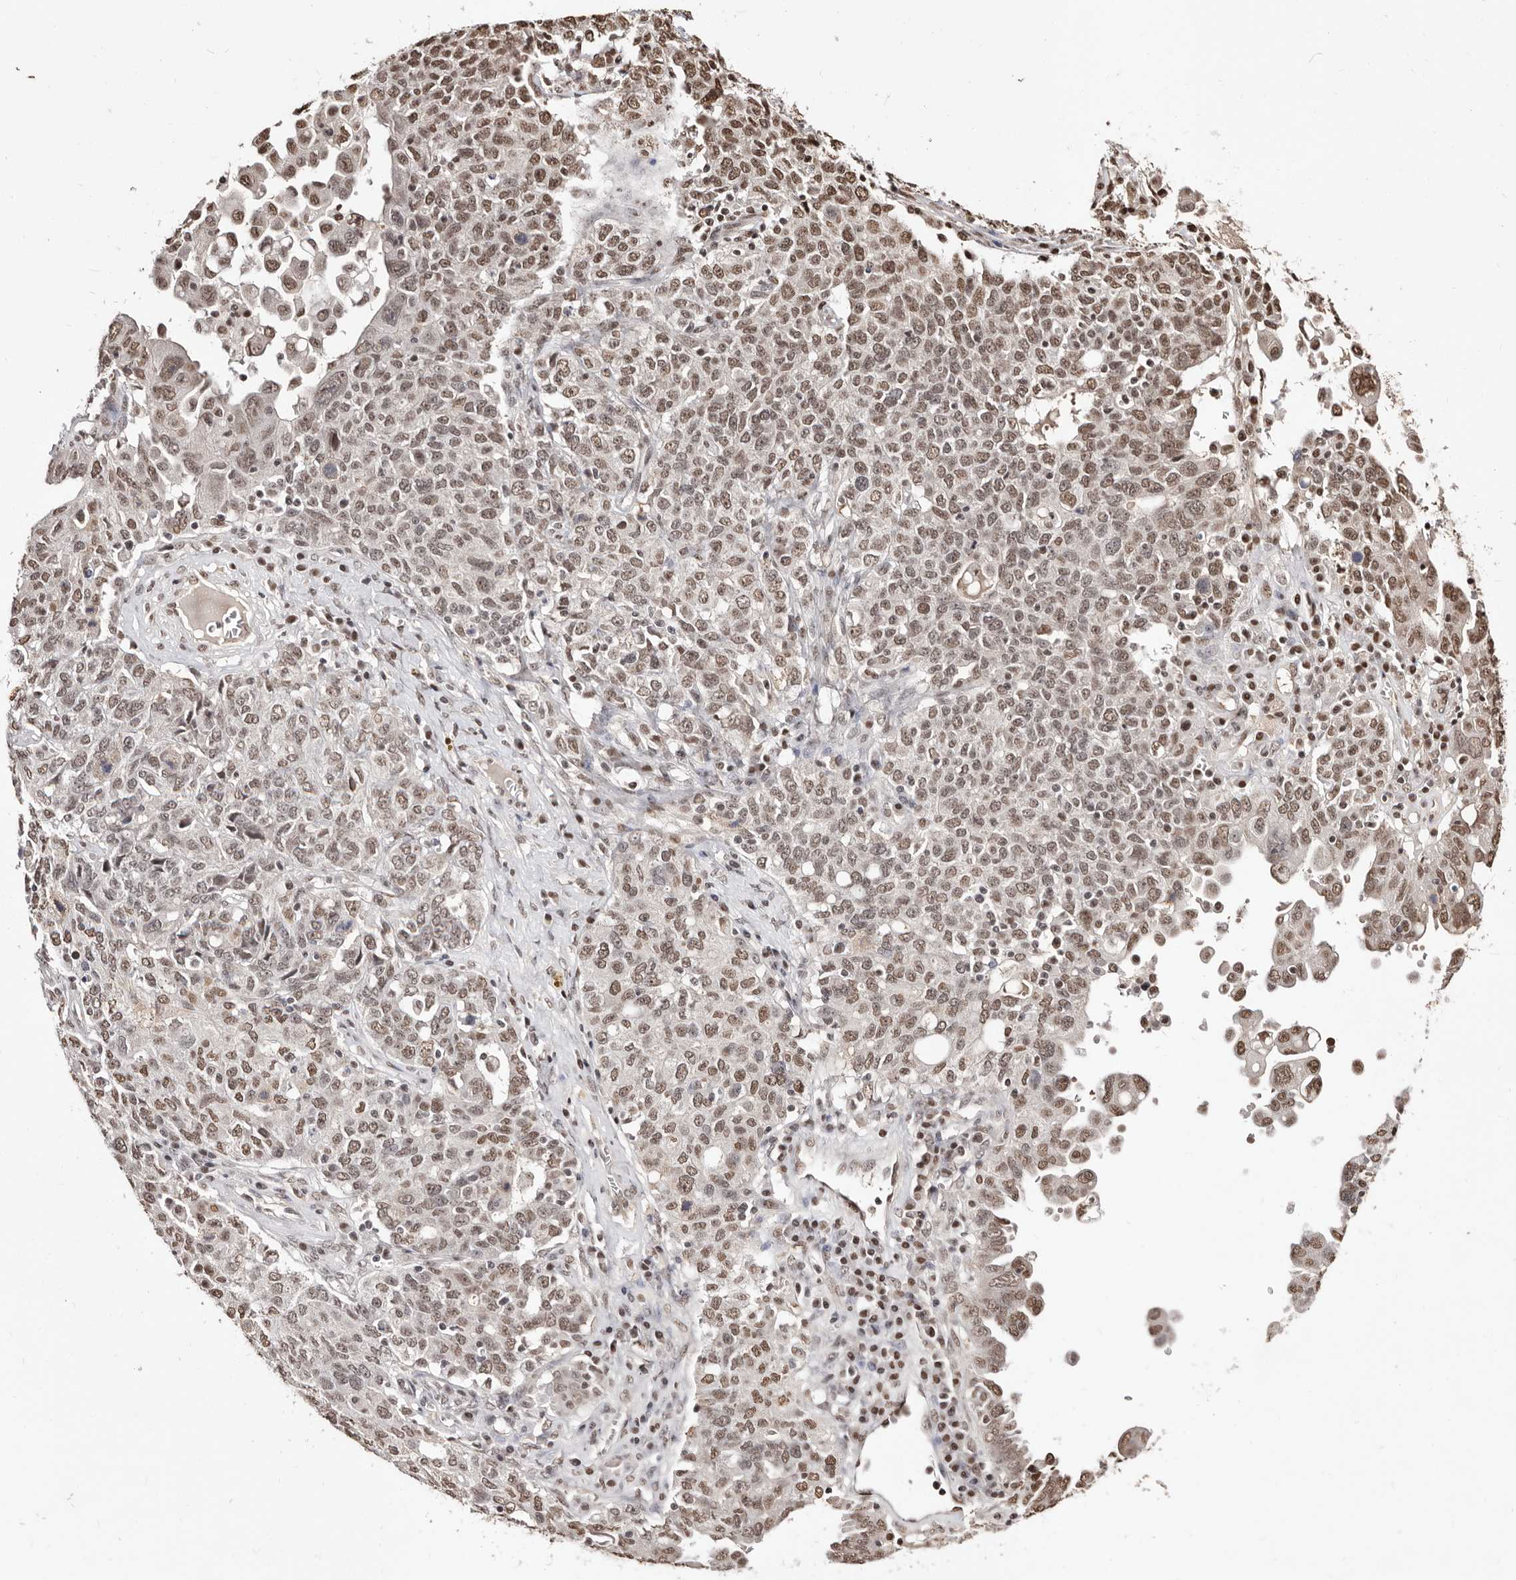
{"staining": {"intensity": "moderate", "quantity": ">75%", "location": "nuclear"}, "tissue": "ovarian cancer", "cell_type": "Tumor cells", "image_type": "cancer", "snomed": [{"axis": "morphology", "description": "Carcinoma, endometroid"}, {"axis": "topography", "description": "Ovary"}], "caption": "The photomicrograph shows immunohistochemical staining of ovarian cancer (endometroid carcinoma). There is moderate nuclear expression is identified in approximately >75% of tumor cells. (DAB = brown stain, brightfield microscopy at high magnification).", "gene": "BICRAL", "patient": {"sex": "female", "age": 62}}